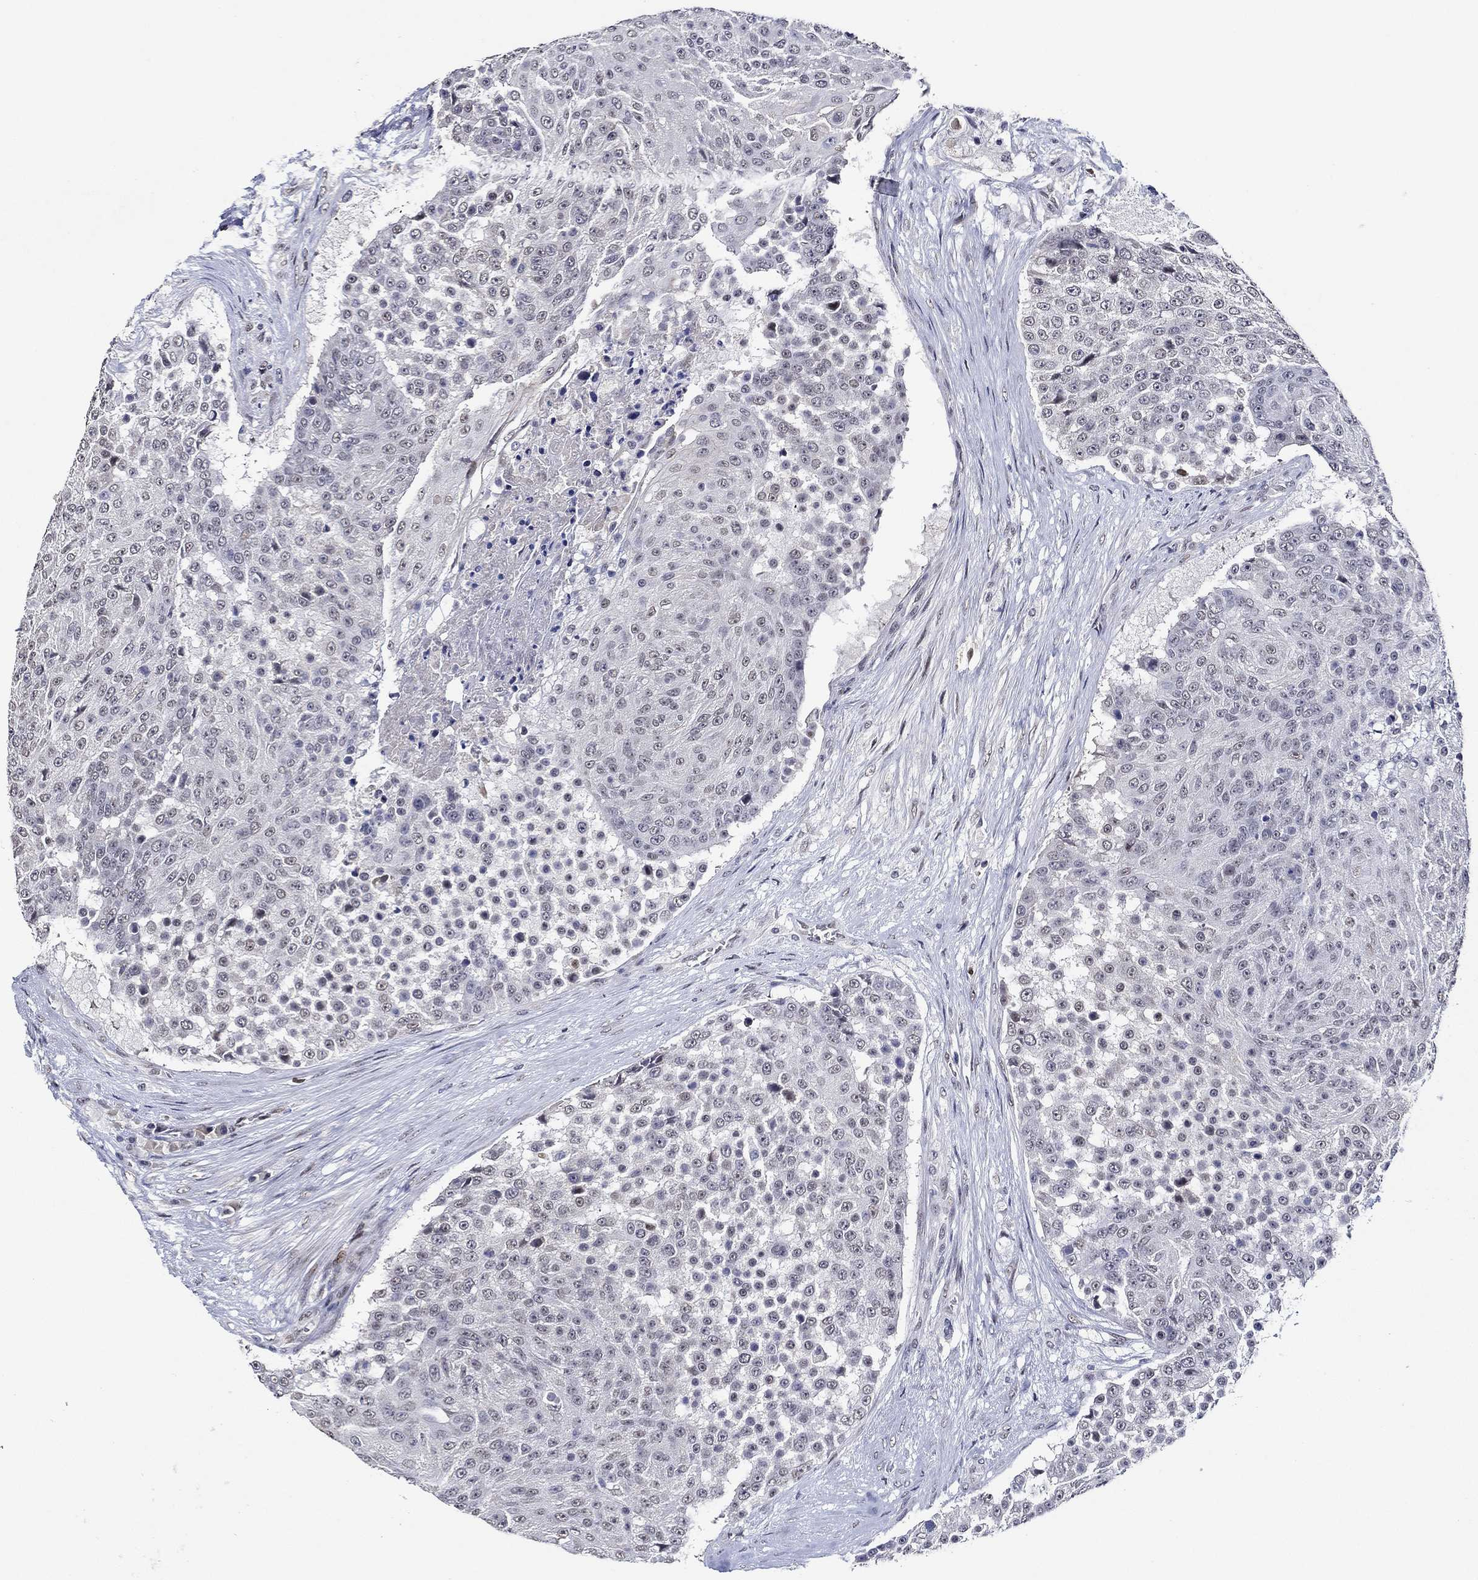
{"staining": {"intensity": "negative", "quantity": "none", "location": "none"}, "tissue": "urothelial cancer", "cell_type": "Tumor cells", "image_type": "cancer", "snomed": [{"axis": "morphology", "description": "Urothelial carcinoma, High grade"}, {"axis": "topography", "description": "Urinary bladder"}], "caption": "Tumor cells are negative for protein expression in human urothelial cancer. (DAB (3,3'-diaminobenzidine) immunohistochemistry (IHC) visualized using brightfield microscopy, high magnification).", "gene": "GATA2", "patient": {"sex": "female", "age": 63}}